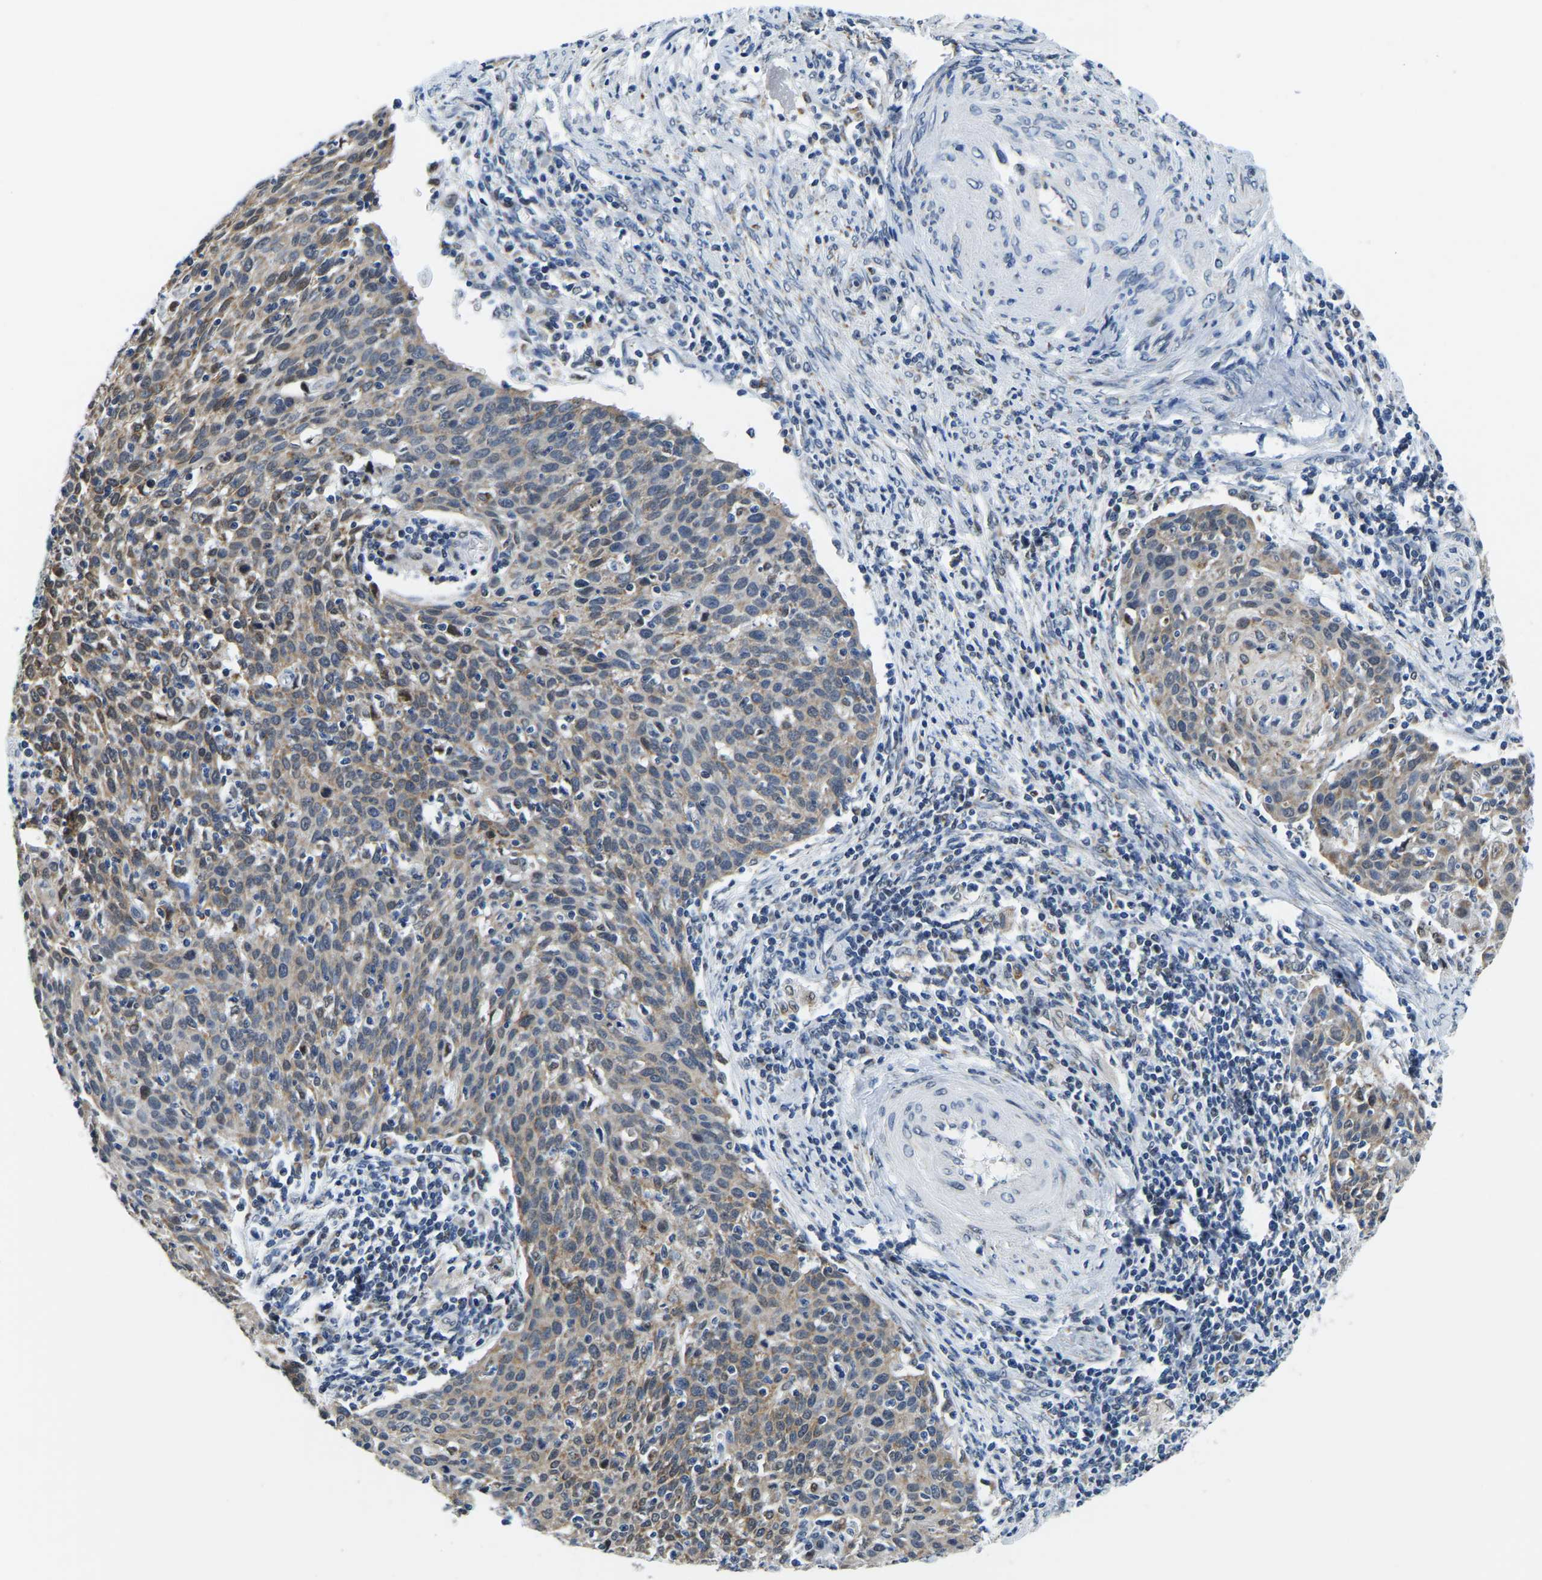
{"staining": {"intensity": "weak", "quantity": ">75%", "location": "cytoplasmic/membranous"}, "tissue": "cervical cancer", "cell_type": "Tumor cells", "image_type": "cancer", "snomed": [{"axis": "morphology", "description": "Squamous cell carcinoma, NOS"}, {"axis": "topography", "description": "Cervix"}], "caption": "Approximately >75% of tumor cells in human cervical cancer demonstrate weak cytoplasmic/membranous protein staining as visualized by brown immunohistochemical staining.", "gene": "BNIP3L", "patient": {"sex": "female", "age": 38}}